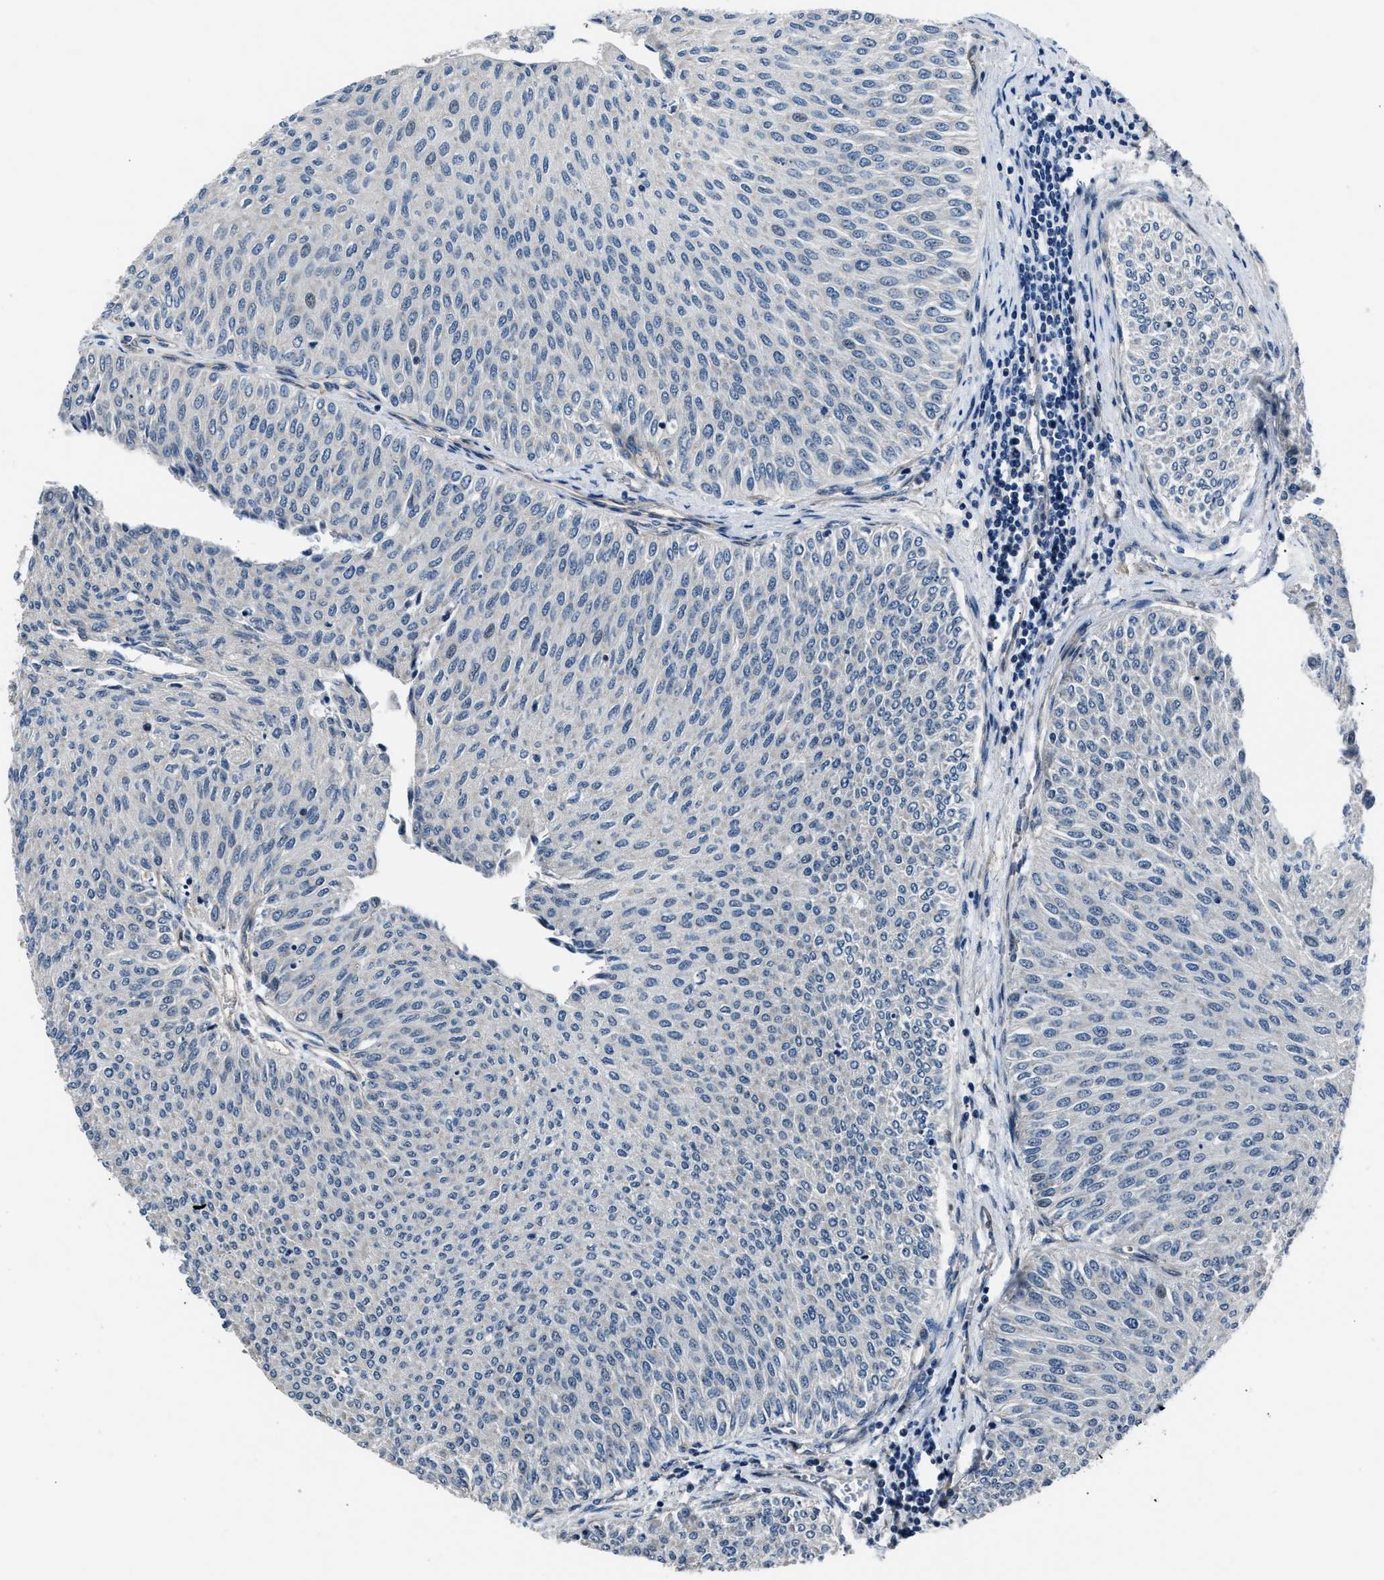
{"staining": {"intensity": "negative", "quantity": "none", "location": "none"}, "tissue": "urothelial cancer", "cell_type": "Tumor cells", "image_type": "cancer", "snomed": [{"axis": "morphology", "description": "Urothelial carcinoma, Low grade"}, {"axis": "topography", "description": "Urinary bladder"}], "caption": "High magnification brightfield microscopy of low-grade urothelial carcinoma stained with DAB (brown) and counterstained with hematoxylin (blue): tumor cells show no significant staining.", "gene": "MPDZ", "patient": {"sex": "male", "age": 78}}